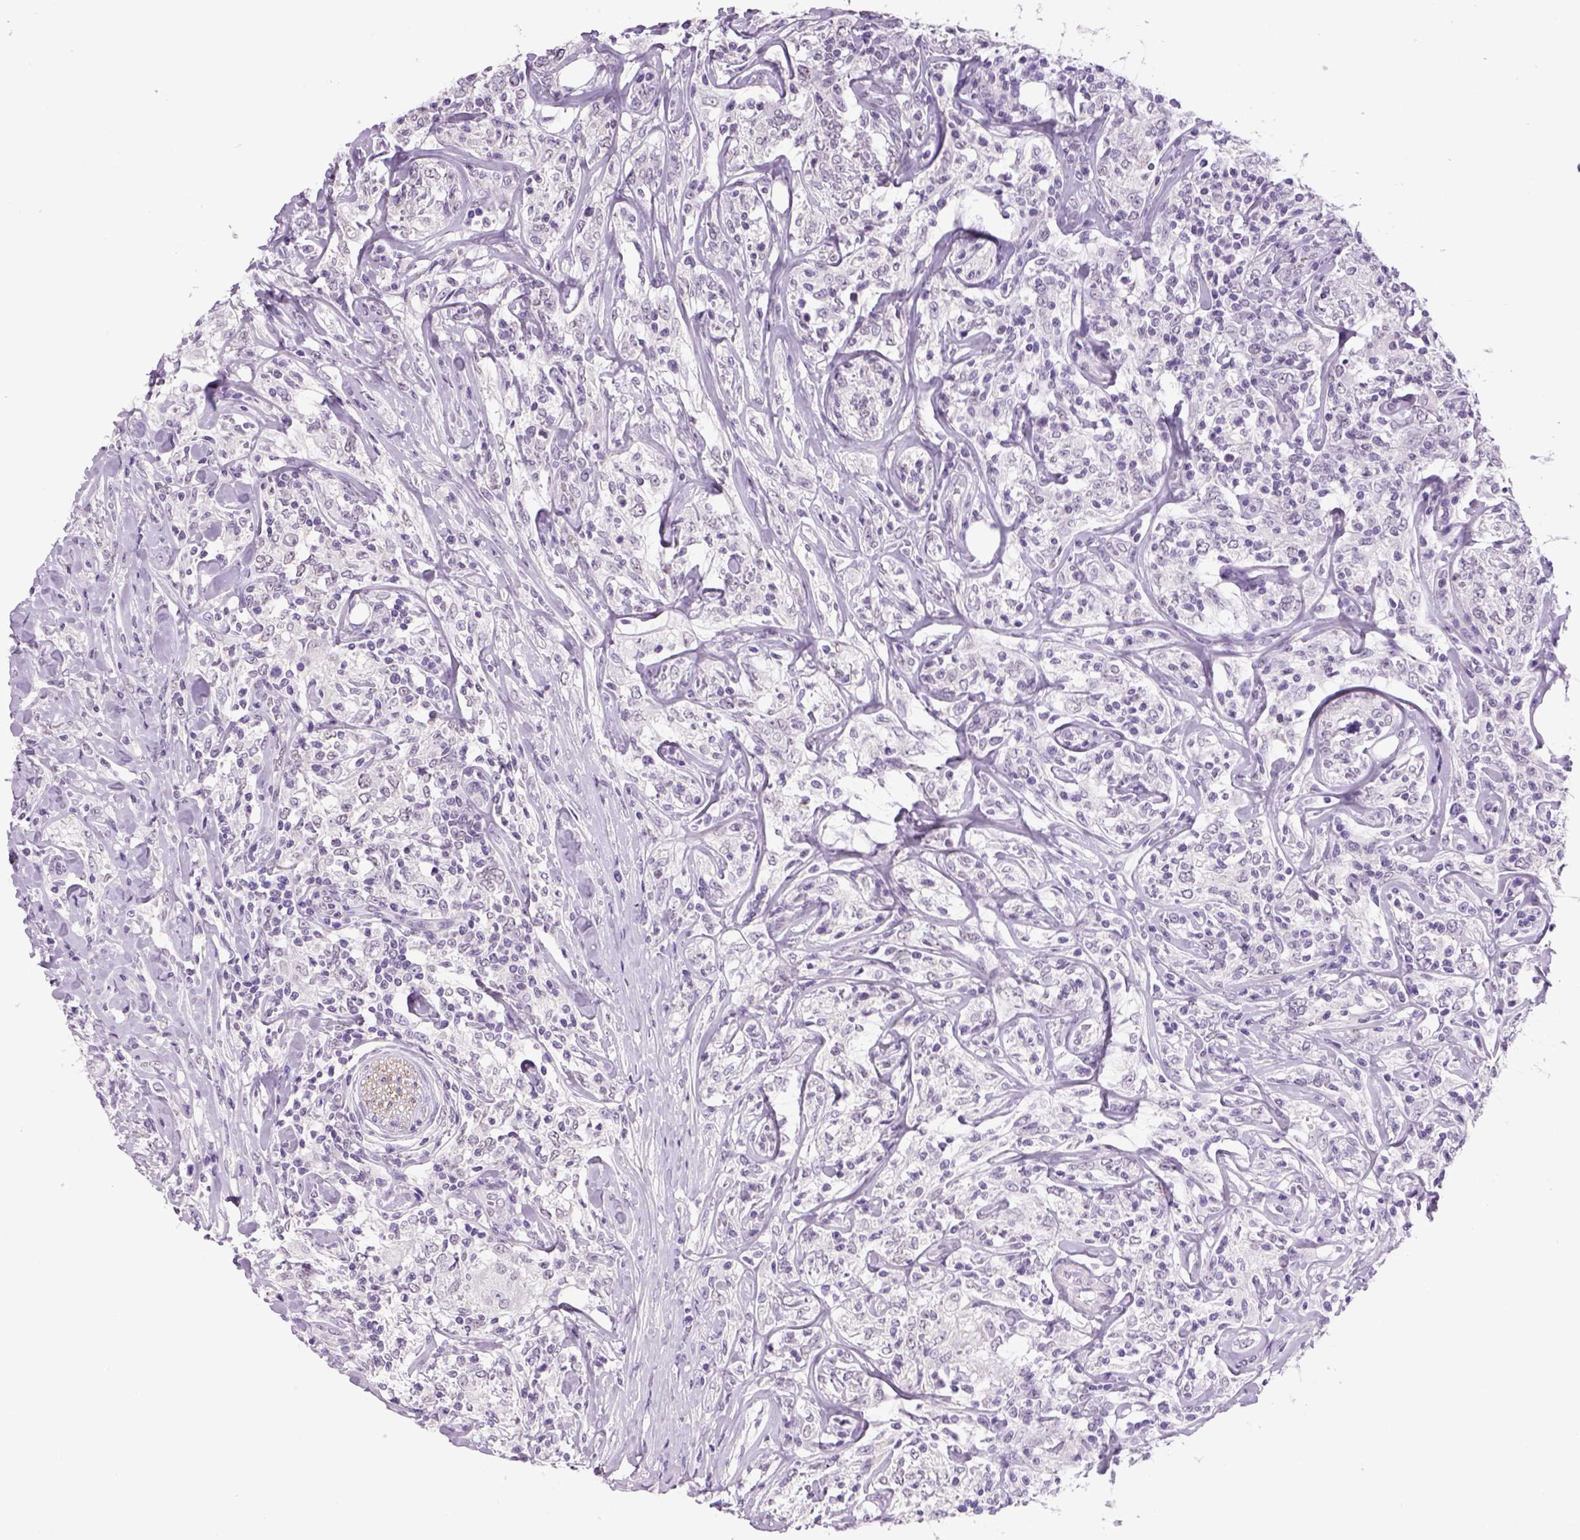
{"staining": {"intensity": "negative", "quantity": "none", "location": "none"}, "tissue": "lymphoma", "cell_type": "Tumor cells", "image_type": "cancer", "snomed": [{"axis": "morphology", "description": "Malignant lymphoma, non-Hodgkin's type, High grade"}, {"axis": "topography", "description": "Lymph node"}], "caption": "Immunohistochemical staining of human lymphoma displays no significant expression in tumor cells.", "gene": "DBH", "patient": {"sex": "female", "age": 84}}